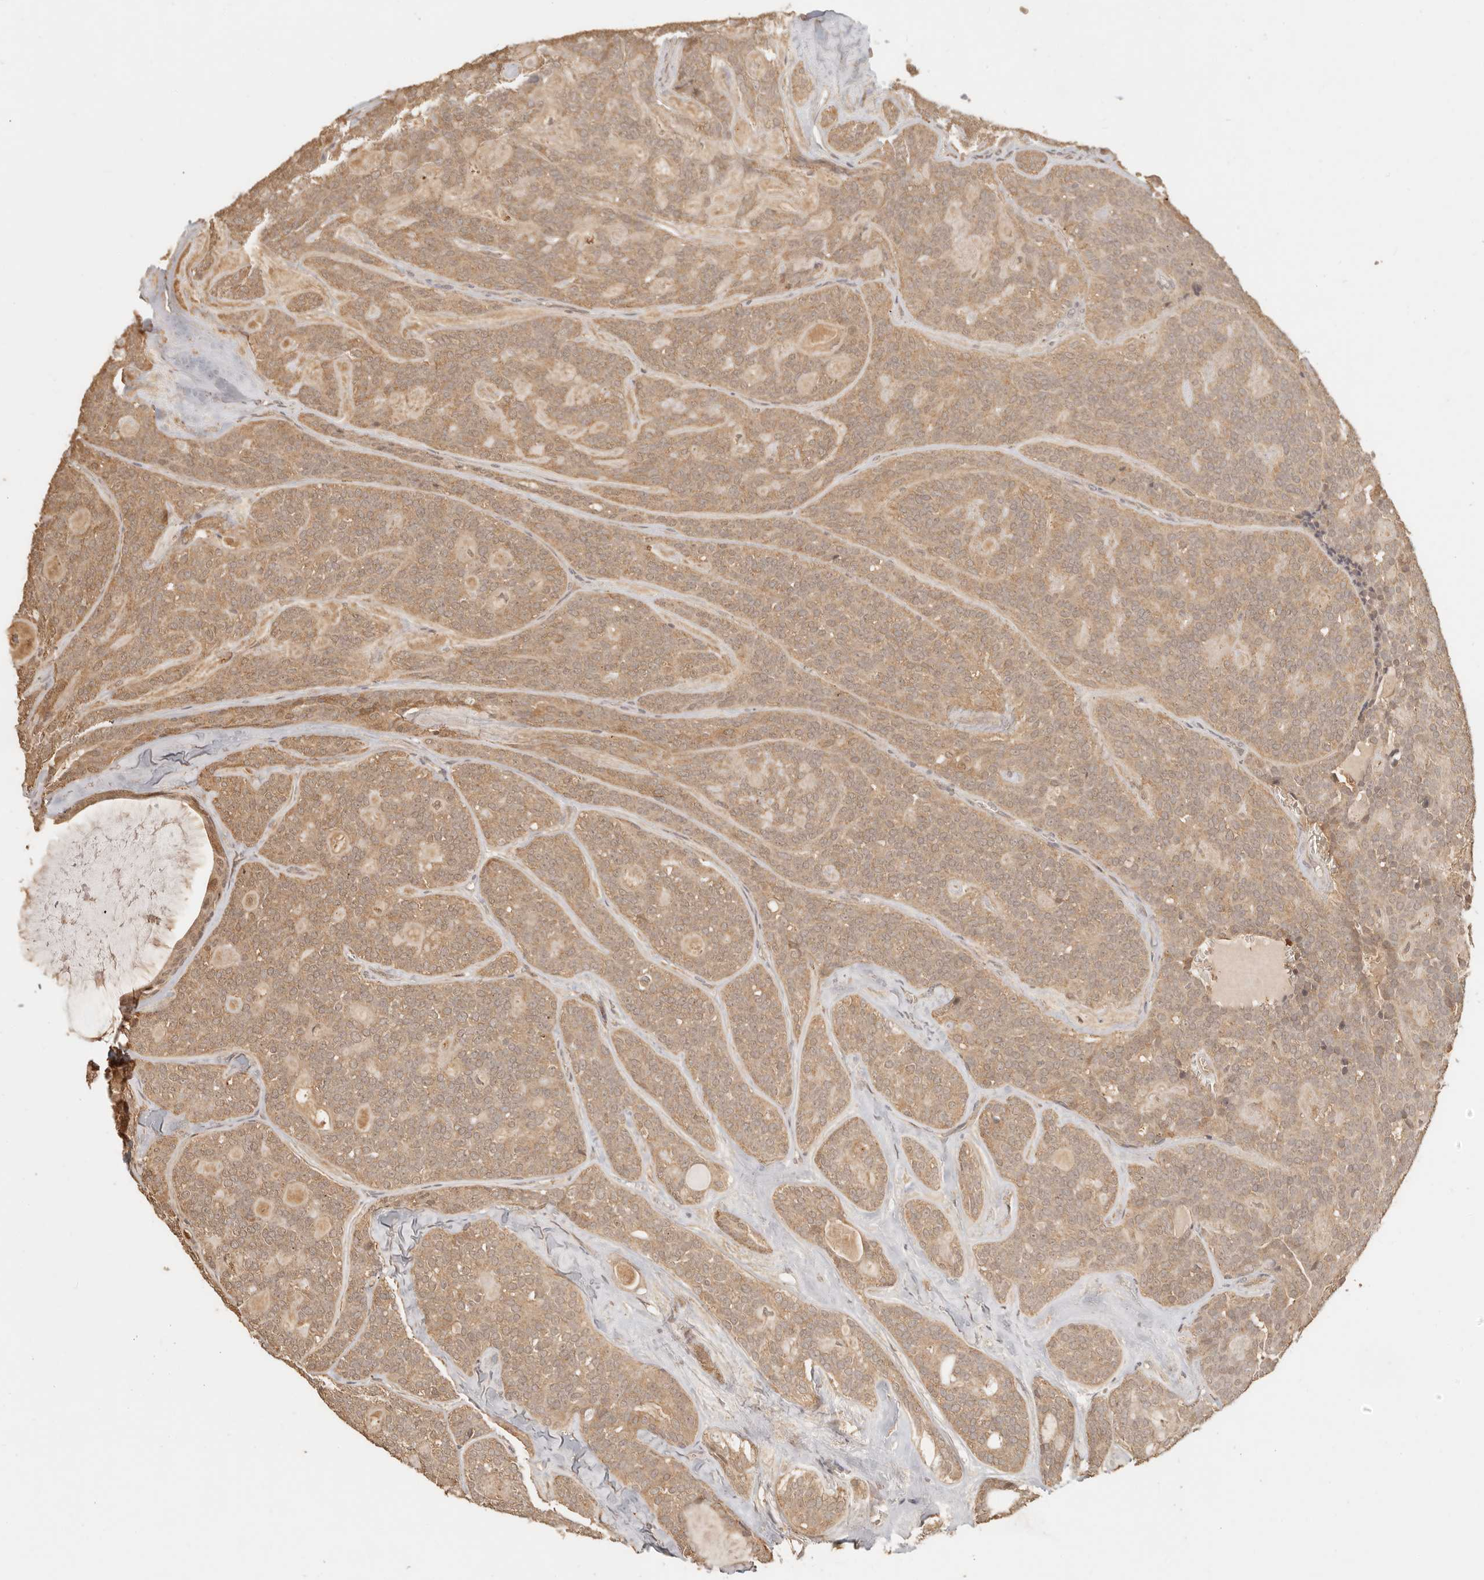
{"staining": {"intensity": "moderate", "quantity": ">75%", "location": "cytoplasmic/membranous"}, "tissue": "head and neck cancer", "cell_type": "Tumor cells", "image_type": "cancer", "snomed": [{"axis": "morphology", "description": "Adenocarcinoma, NOS"}, {"axis": "topography", "description": "Head-Neck"}], "caption": "The micrograph displays staining of head and neck cancer (adenocarcinoma), revealing moderate cytoplasmic/membranous protein expression (brown color) within tumor cells. (brown staining indicates protein expression, while blue staining denotes nuclei).", "gene": "INTS11", "patient": {"sex": "male", "age": 66}}